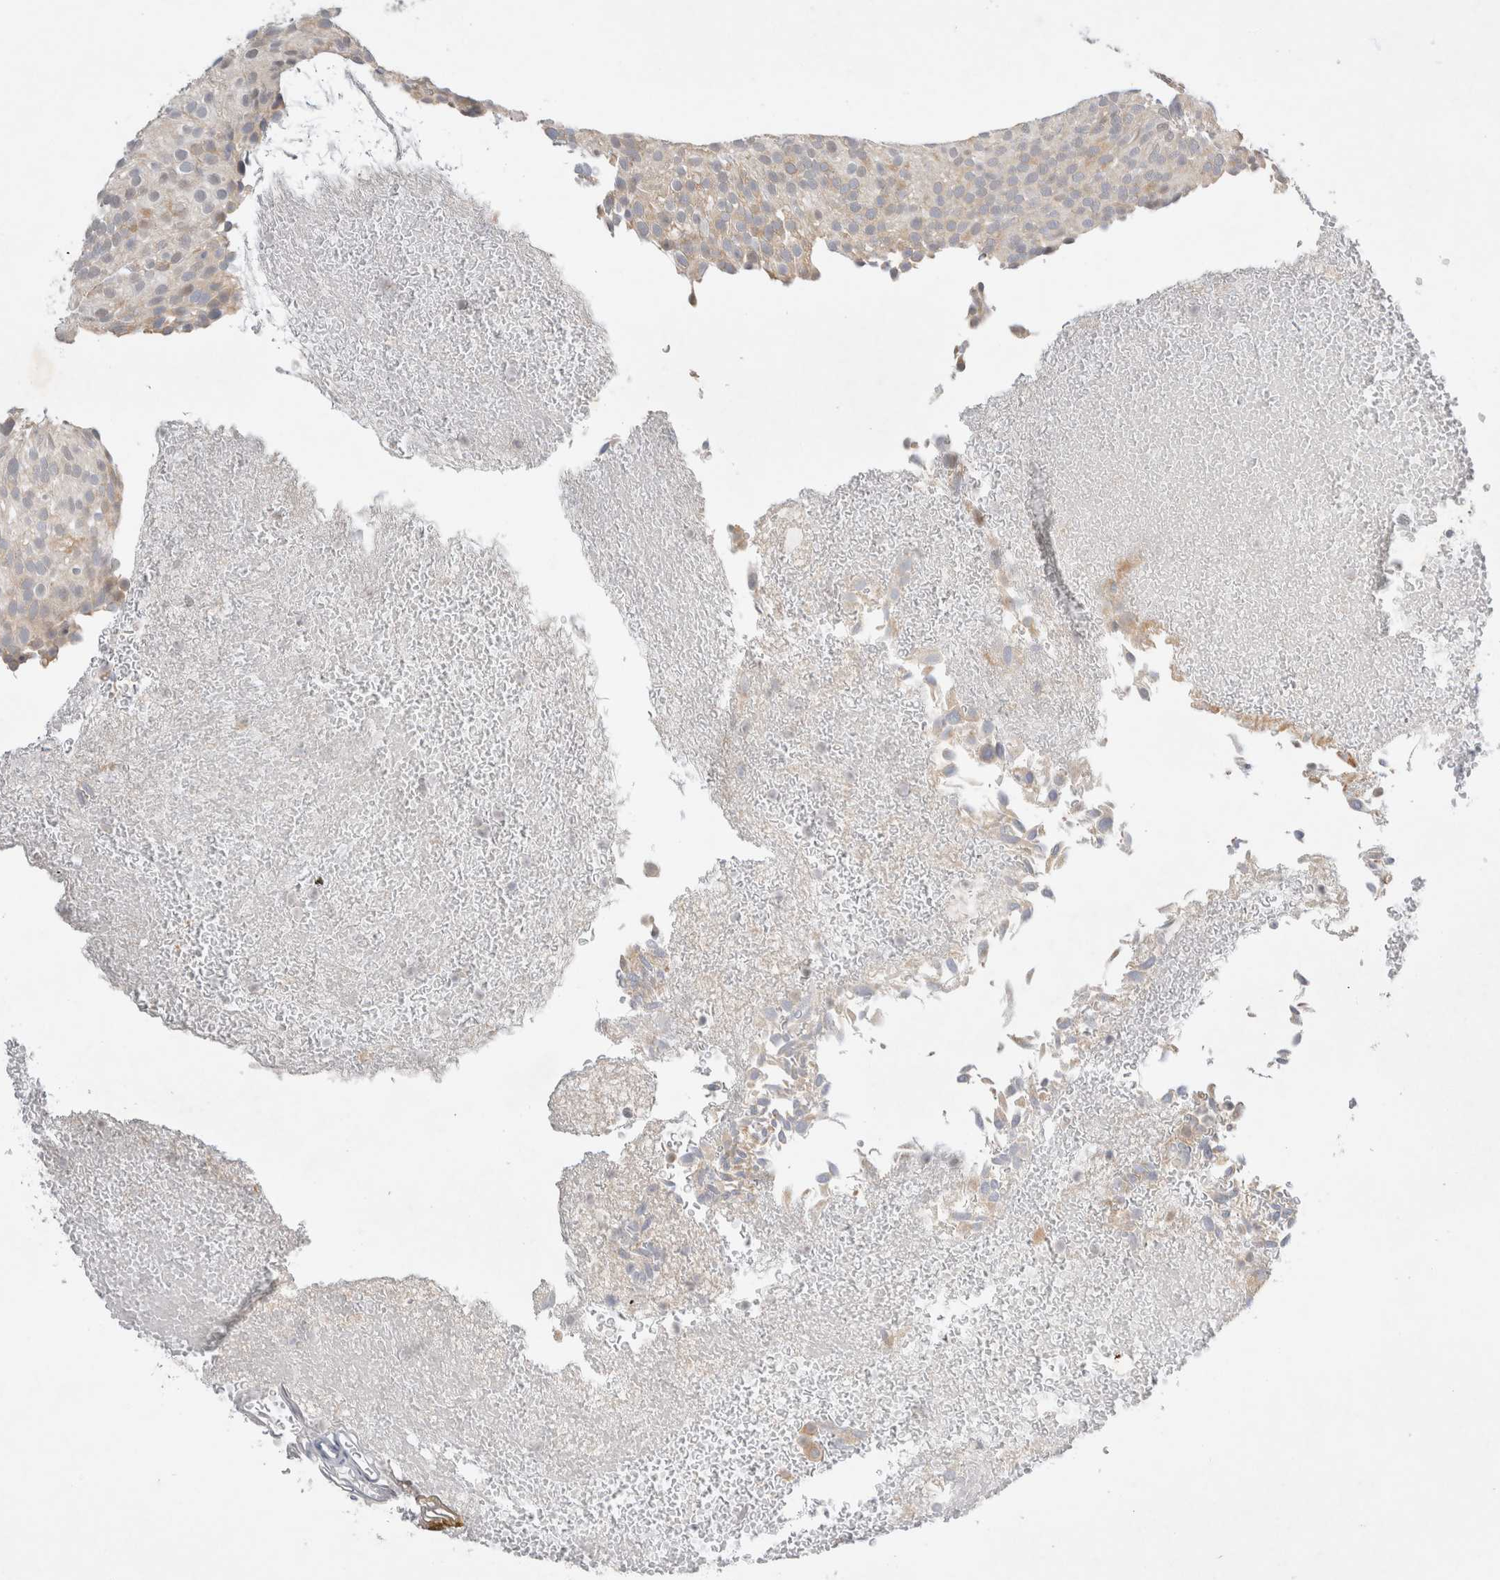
{"staining": {"intensity": "moderate", "quantity": "<25%", "location": "cytoplasmic/membranous"}, "tissue": "urothelial cancer", "cell_type": "Tumor cells", "image_type": "cancer", "snomed": [{"axis": "morphology", "description": "Urothelial carcinoma, Low grade"}, {"axis": "topography", "description": "Urinary bladder"}], "caption": "Urothelial cancer stained with DAB IHC exhibits low levels of moderate cytoplasmic/membranous expression in about <25% of tumor cells.", "gene": "NEDD4L", "patient": {"sex": "male", "age": 78}}